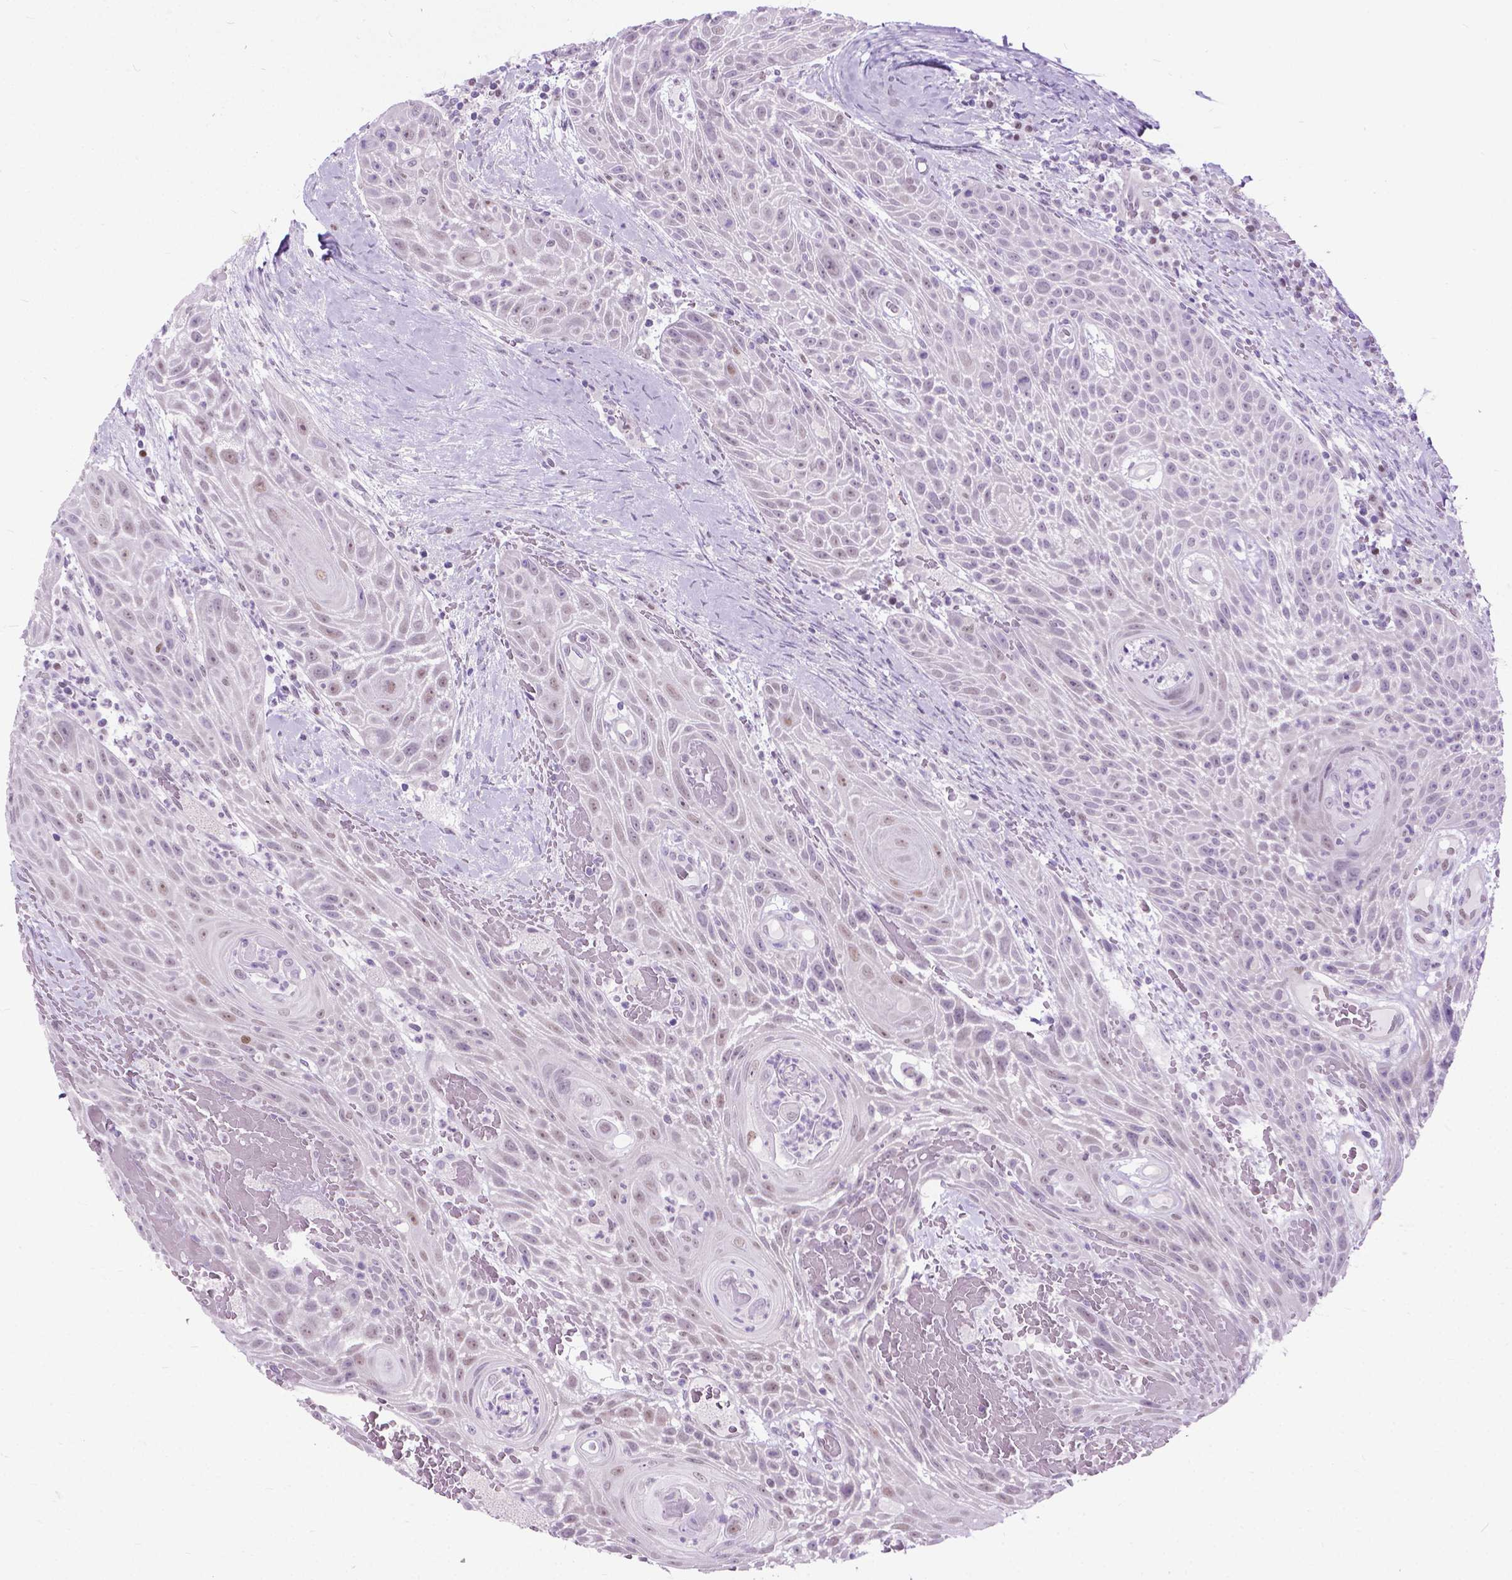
{"staining": {"intensity": "negative", "quantity": "none", "location": "none"}, "tissue": "head and neck cancer", "cell_type": "Tumor cells", "image_type": "cancer", "snomed": [{"axis": "morphology", "description": "Squamous cell carcinoma, NOS"}, {"axis": "topography", "description": "Head-Neck"}], "caption": "Tumor cells are negative for brown protein staining in head and neck squamous cell carcinoma.", "gene": "APCDD1L", "patient": {"sex": "male", "age": 69}}